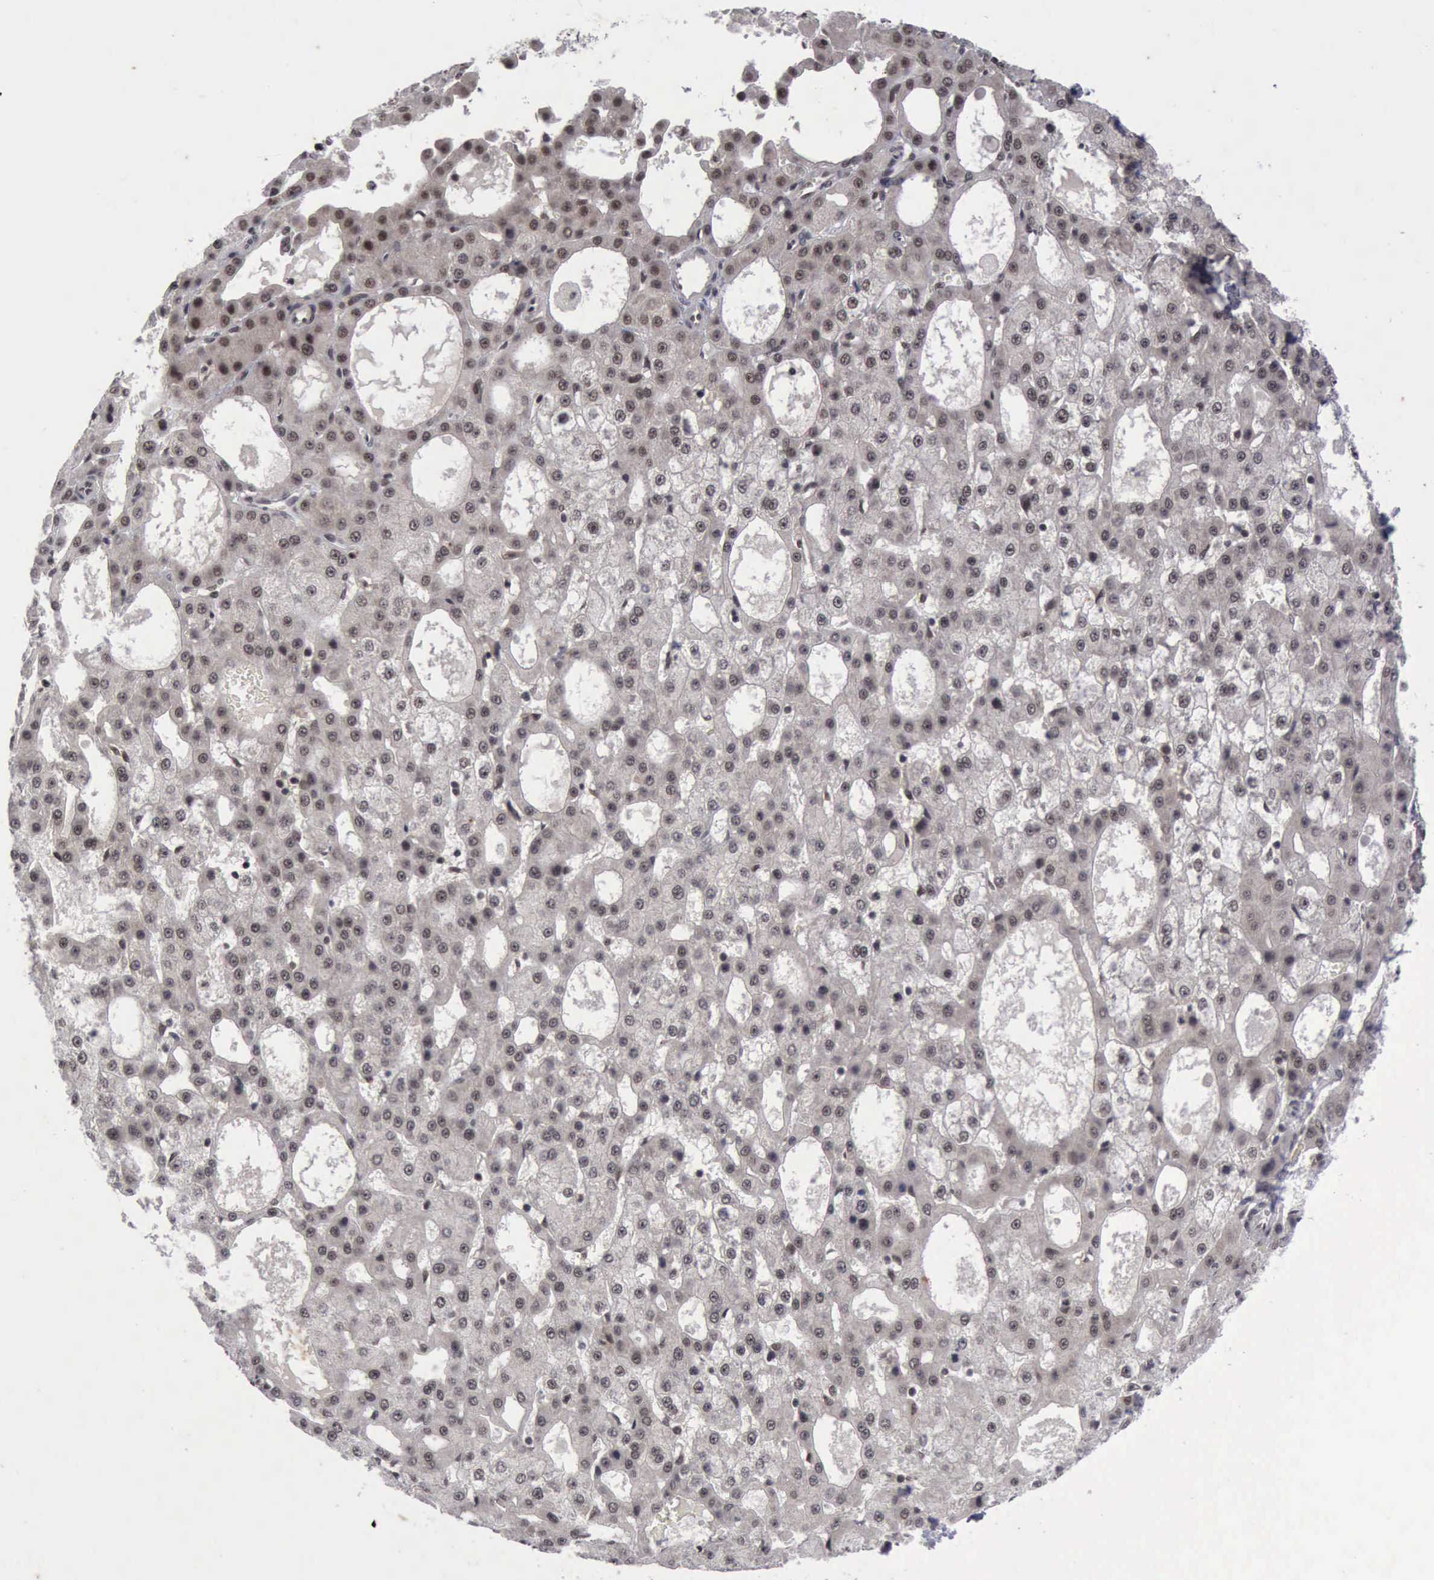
{"staining": {"intensity": "negative", "quantity": "none", "location": "none"}, "tissue": "liver cancer", "cell_type": "Tumor cells", "image_type": "cancer", "snomed": [{"axis": "morphology", "description": "Carcinoma, Hepatocellular, NOS"}, {"axis": "topography", "description": "Liver"}], "caption": "Tumor cells show no significant expression in liver cancer (hepatocellular carcinoma). (Stains: DAB immunohistochemistry with hematoxylin counter stain, Microscopy: brightfield microscopy at high magnification).", "gene": "ATM", "patient": {"sex": "male", "age": 47}}